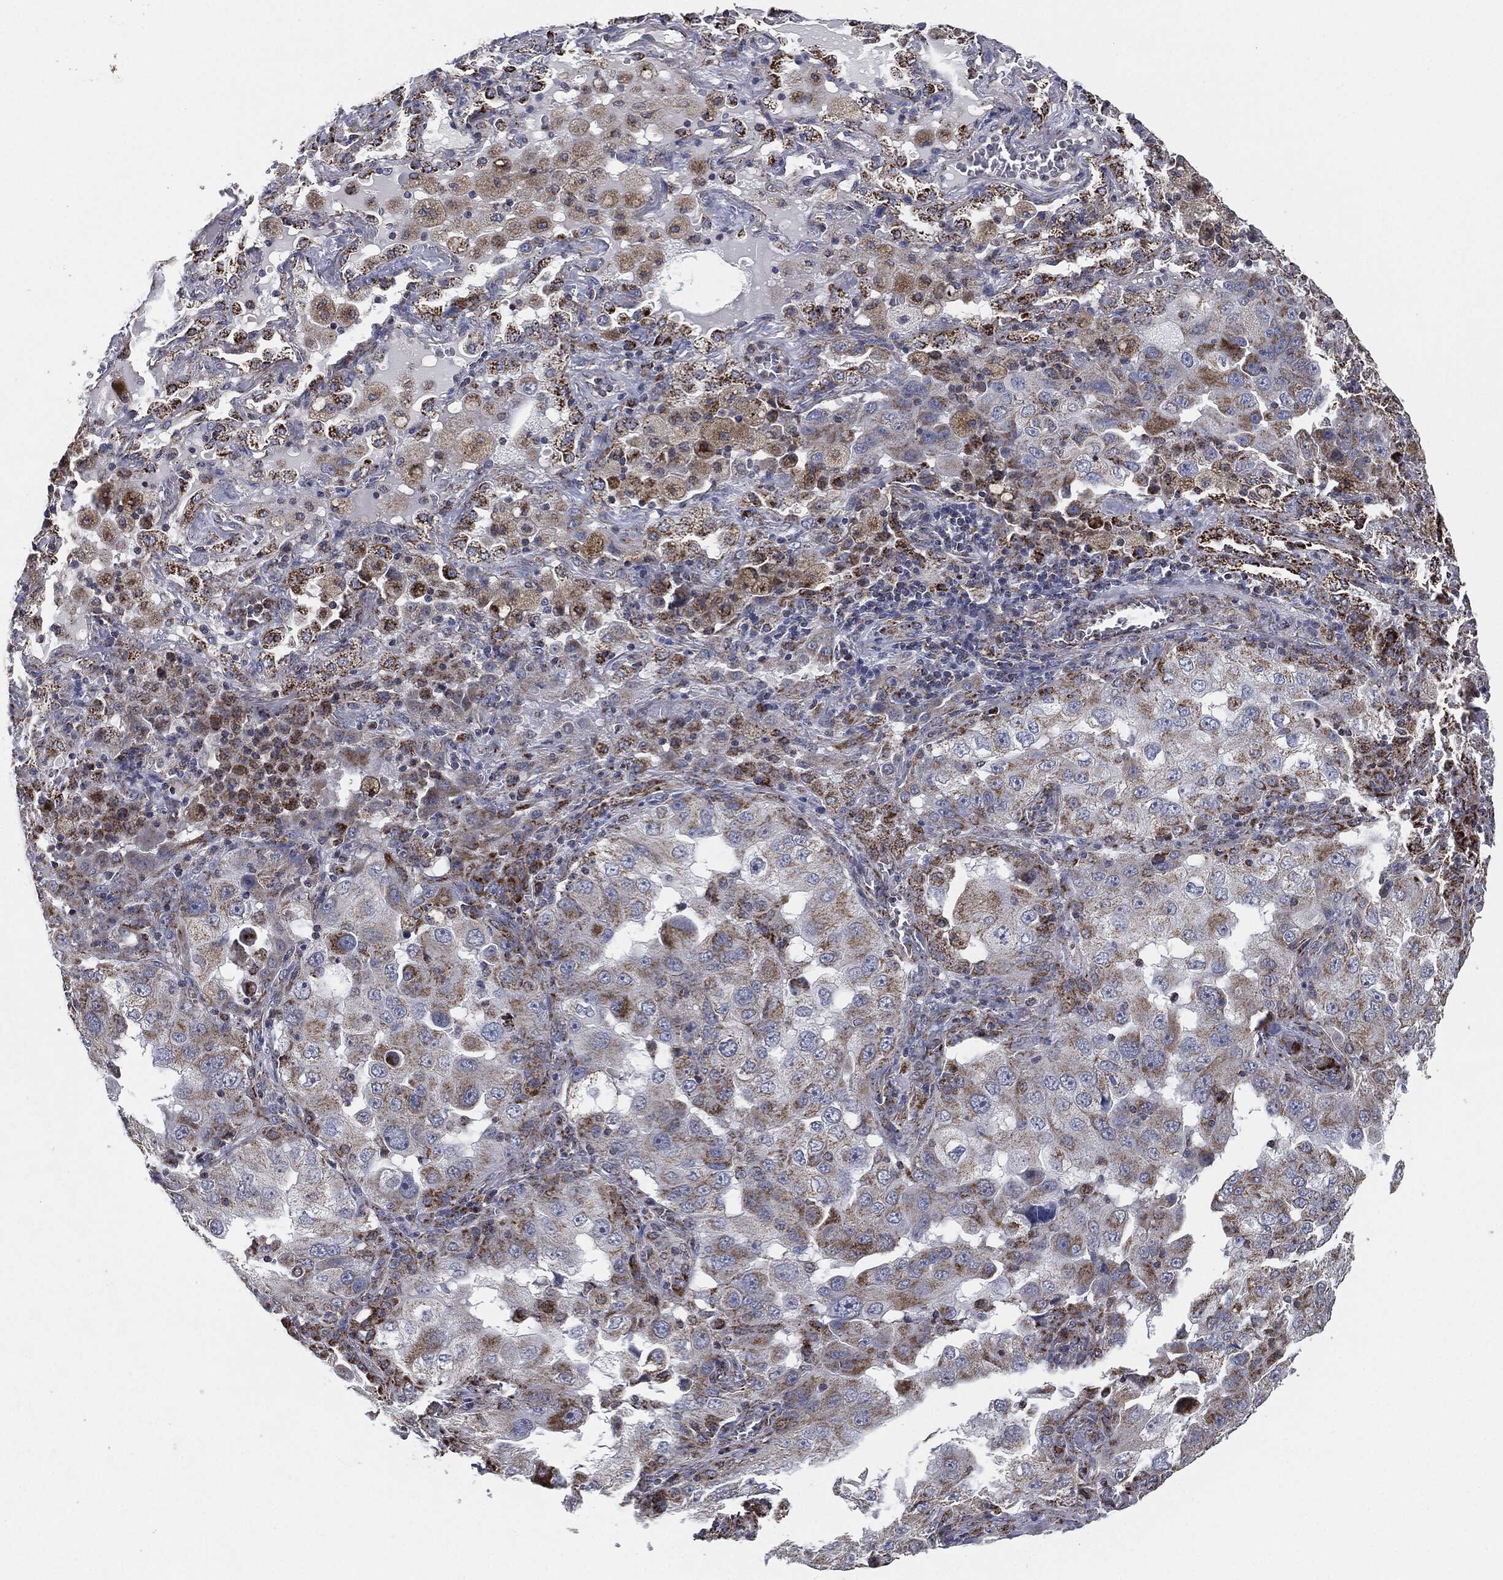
{"staining": {"intensity": "moderate", "quantity": "25%-75%", "location": "cytoplasmic/membranous"}, "tissue": "lung cancer", "cell_type": "Tumor cells", "image_type": "cancer", "snomed": [{"axis": "morphology", "description": "Adenocarcinoma, NOS"}, {"axis": "topography", "description": "Lung"}], "caption": "A brown stain shows moderate cytoplasmic/membranous staining of a protein in lung adenocarcinoma tumor cells. The protein is shown in brown color, while the nuclei are stained blue.", "gene": "NDUFV2", "patient": {"sex": "female", "age": 61}}